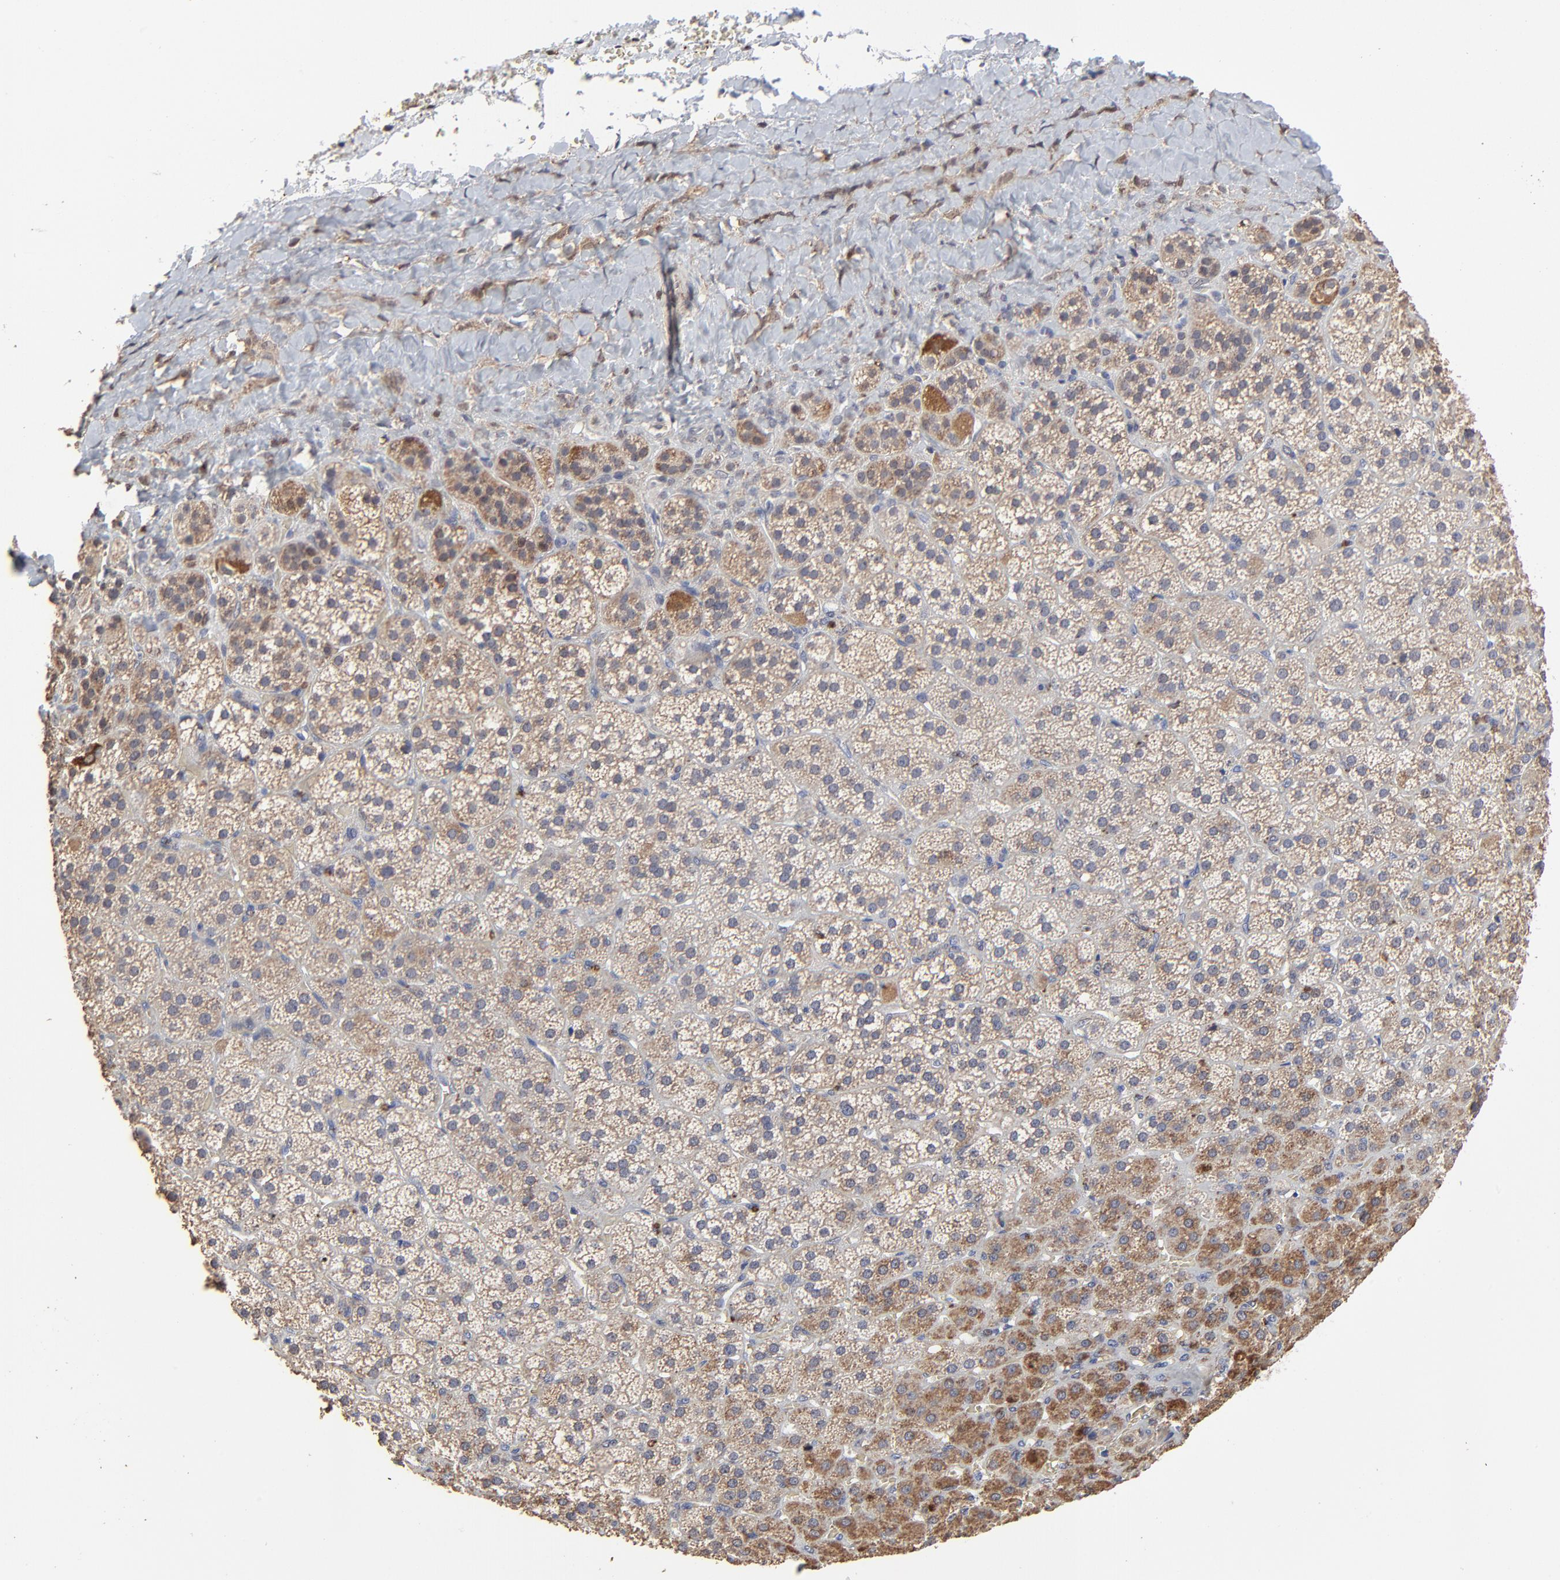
{"staining": {"intensity": "weak", "quantity": ">75%", "location": "cytoplasmic/membranous"}, "tissue": "adrenal gland", "cell_type": "Glandular cells", "image_type": "normal", "snomed": [{"axis": "morphology", "description": "Normal tissue, NOS"}, {"axis": "topography", "description": "Adrenal gland"}], "caption": "Adrenal gland stained for a protein reveals weak cytoplasmic/membranous positivity in glandular cells. The protein of interest is shown in brown color, while the nuclei are stained blue.", "gene": "LGALS3", "patient": {"sex": "female", "age": 71}}